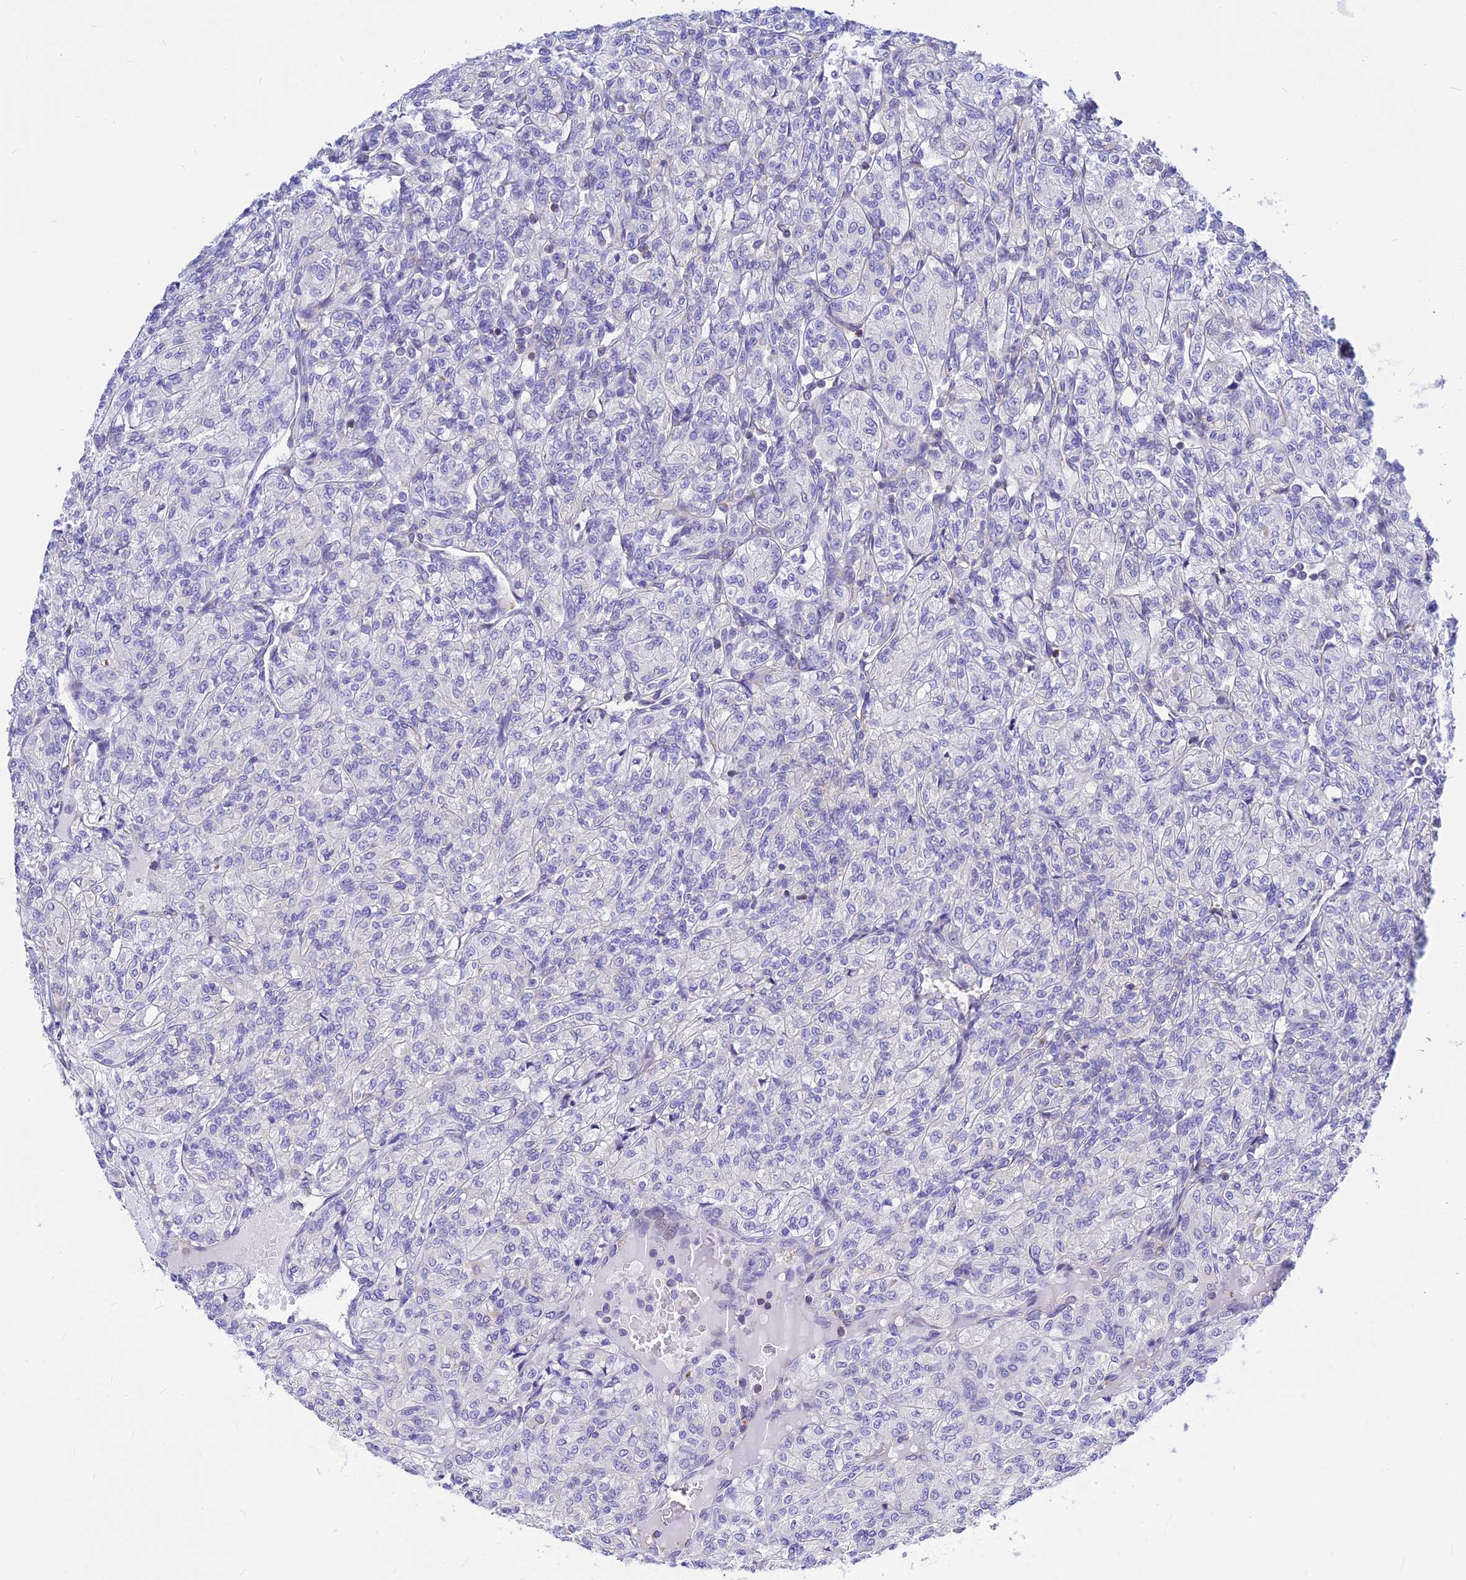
{"staining": {"intensity": "negative", "quantity": "none", "location": "none"}, "tissue": "renal cancer", "cell_type": "Tumor cells", "image_type": "cancer", "snomed": [{"axis": "morphology", "description": "Adenocarcinoma, NOS"}, {"axis": "topography", "description": "Kidney"}], "caption": "Immunohistochemistry (IHC) of renal adenocarcinoma shows no expression in tumor cells. The staining is performed using DAB (3,3'-diaminobenzidine) brown chromogen with nuclei counter-stained in using hematoxylin.", "gene": "CNOT6", "patient": {"sex": "male", "age": 77}}